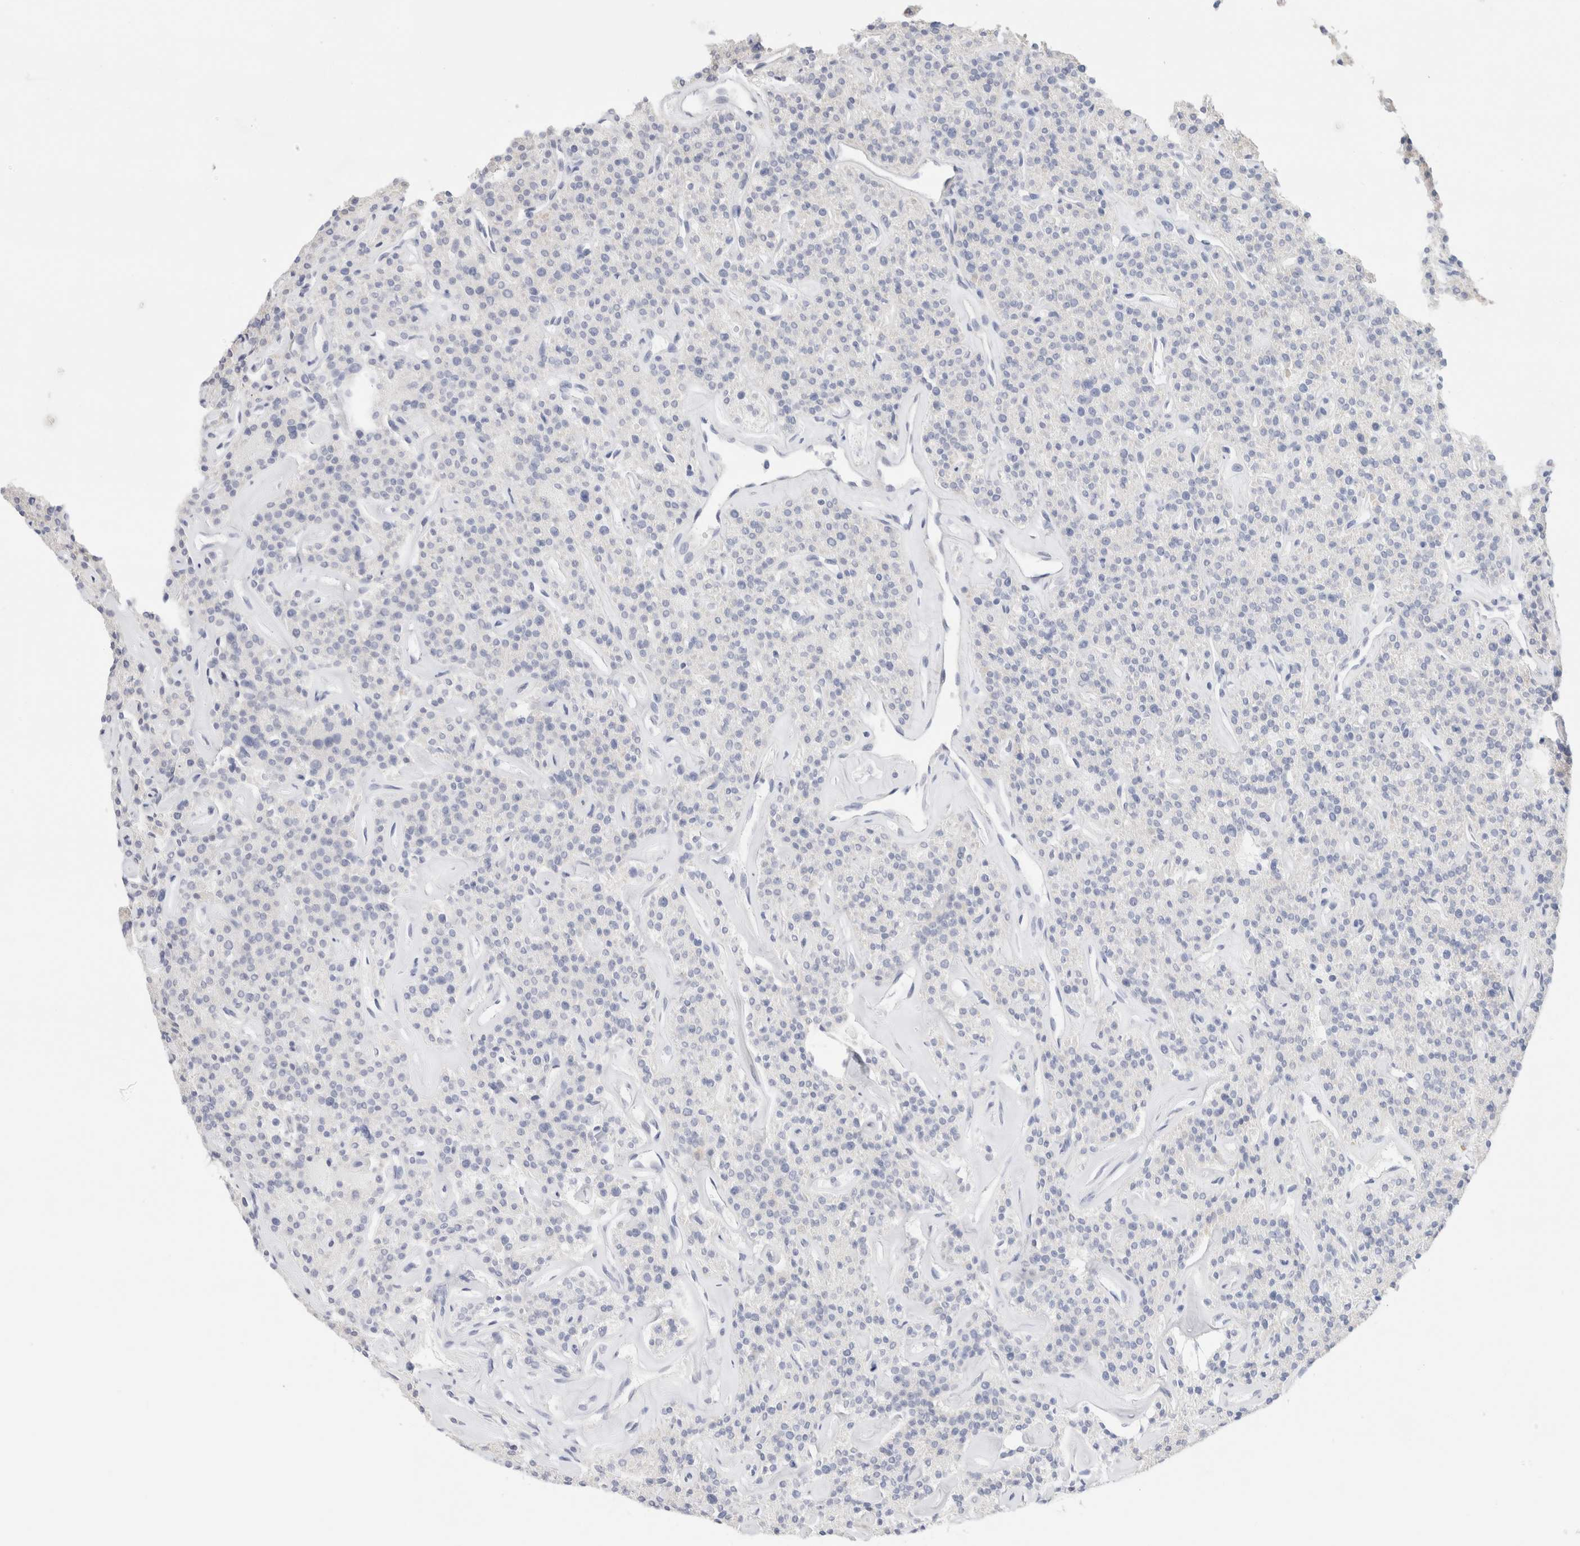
{"staining": {"intensity": "negative", "quantity": "none", "location": "none"}, "tissue": "parathyroid gland", "cell_type": "Glandular cells", "image_type": "normal", "snomed": [{"axis": "morphology", "description": "Normal tissue, NOS"}, {"axis": "topography", "description": "Parathyroid gland"}], "caption": "Immunohistochemistry (IHC) histopathology image of normal parathyroid gland stained for a protein (brown), which demonstrates no expression in glandular cells. Brightfield microscopy of IHC stained with DAB (brown) and hematoxylin (blue), captured at high magnification.", "gene": "GADD45G", "patient": {"sex": "male", "age": 46}}